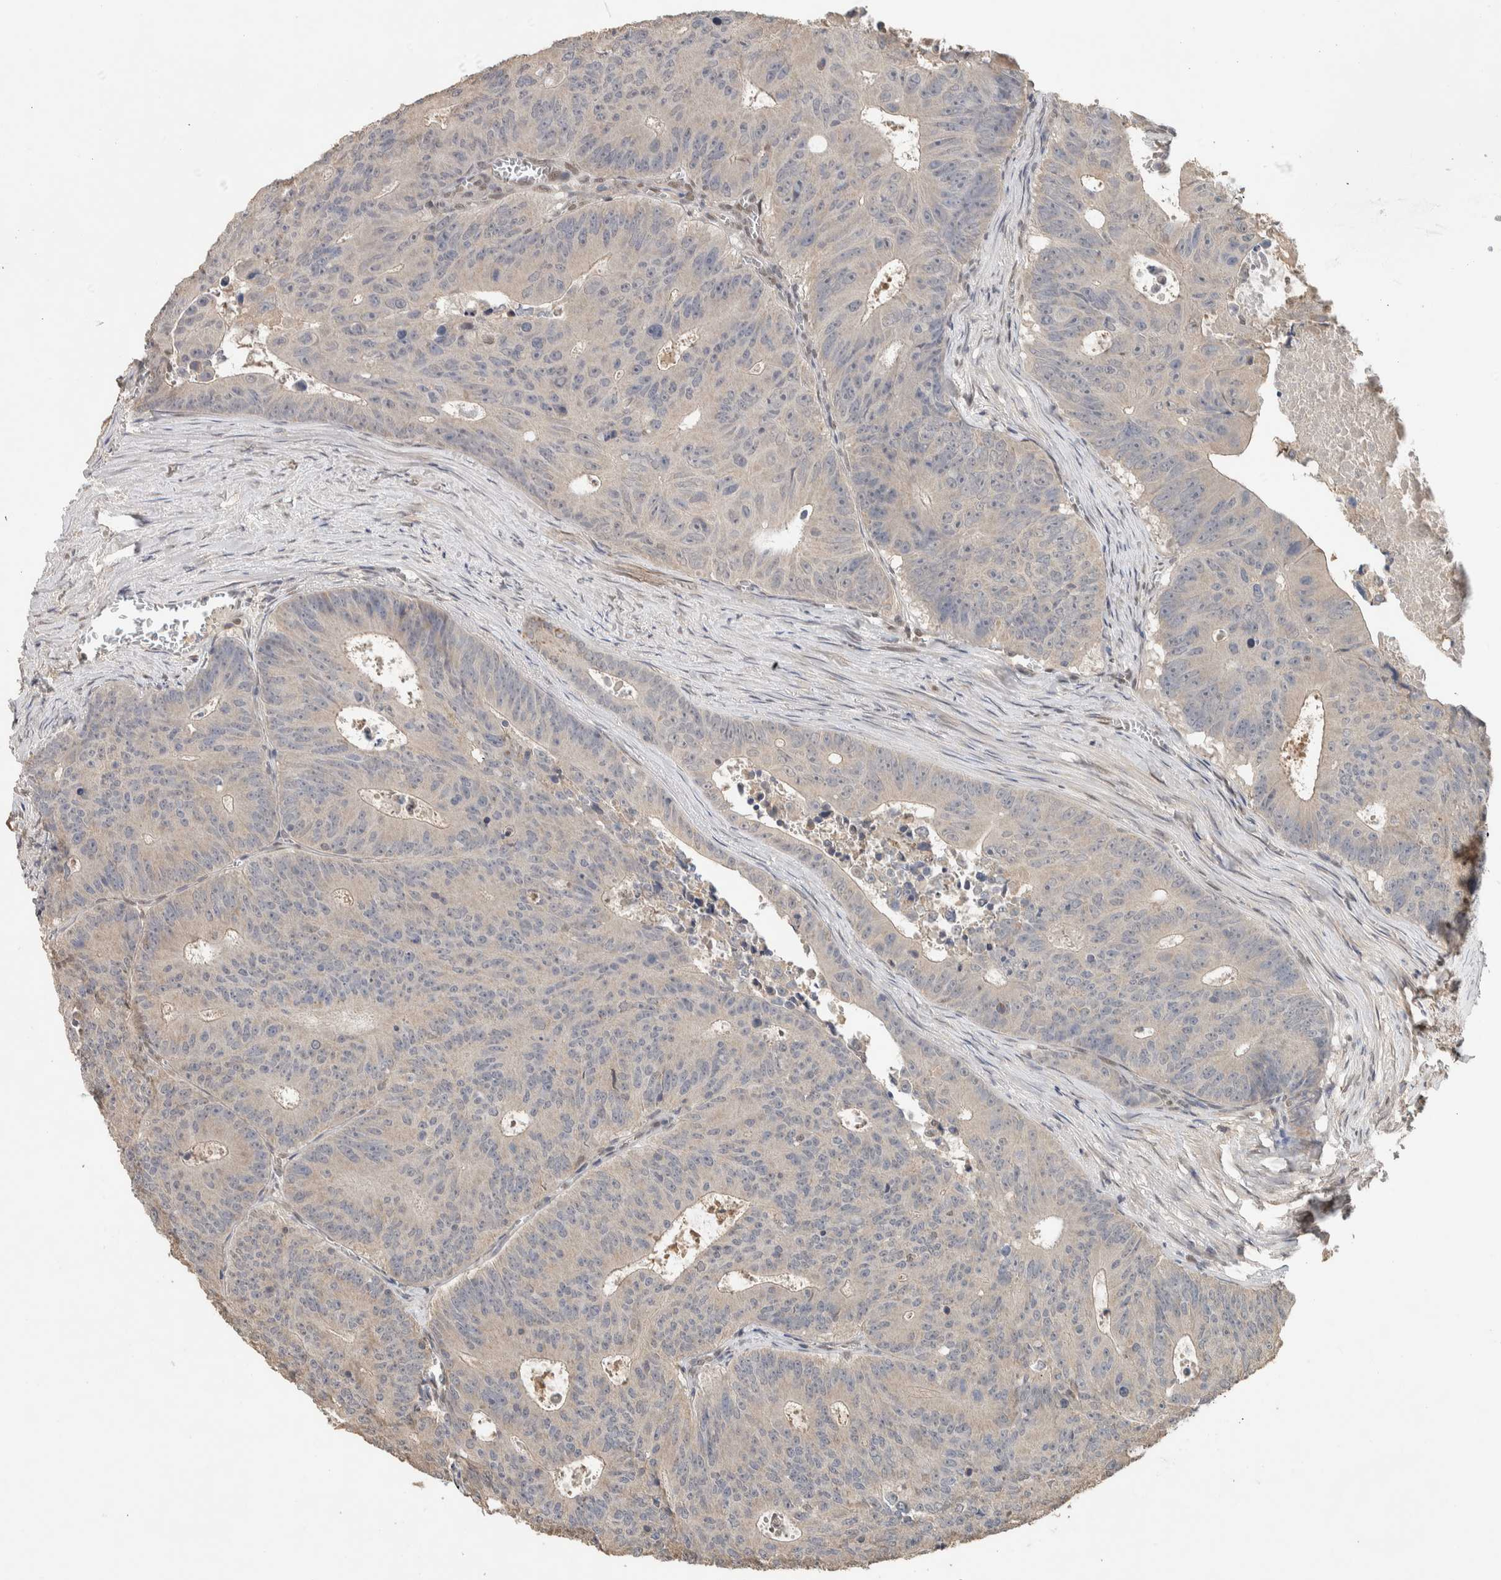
{"staining": {"intensity": "negative", "quantity": "none", "location": "none"}, "tissue": "colorectal cancer", "cell_type": "Tumor cells", "image_type": "cancer", "snomed": [{"axis": "morphology", "description": "Adenocarcinoma, NOS"}, {"axis": "topography", "description": "Colon"}], "caption": "DAB immunohistochemical staining of colorectal adenocarcinoma shows no significant staining in tumor cells.", "gene": "CYSRT1", "patient": {"sex": "male", "age": 87}}